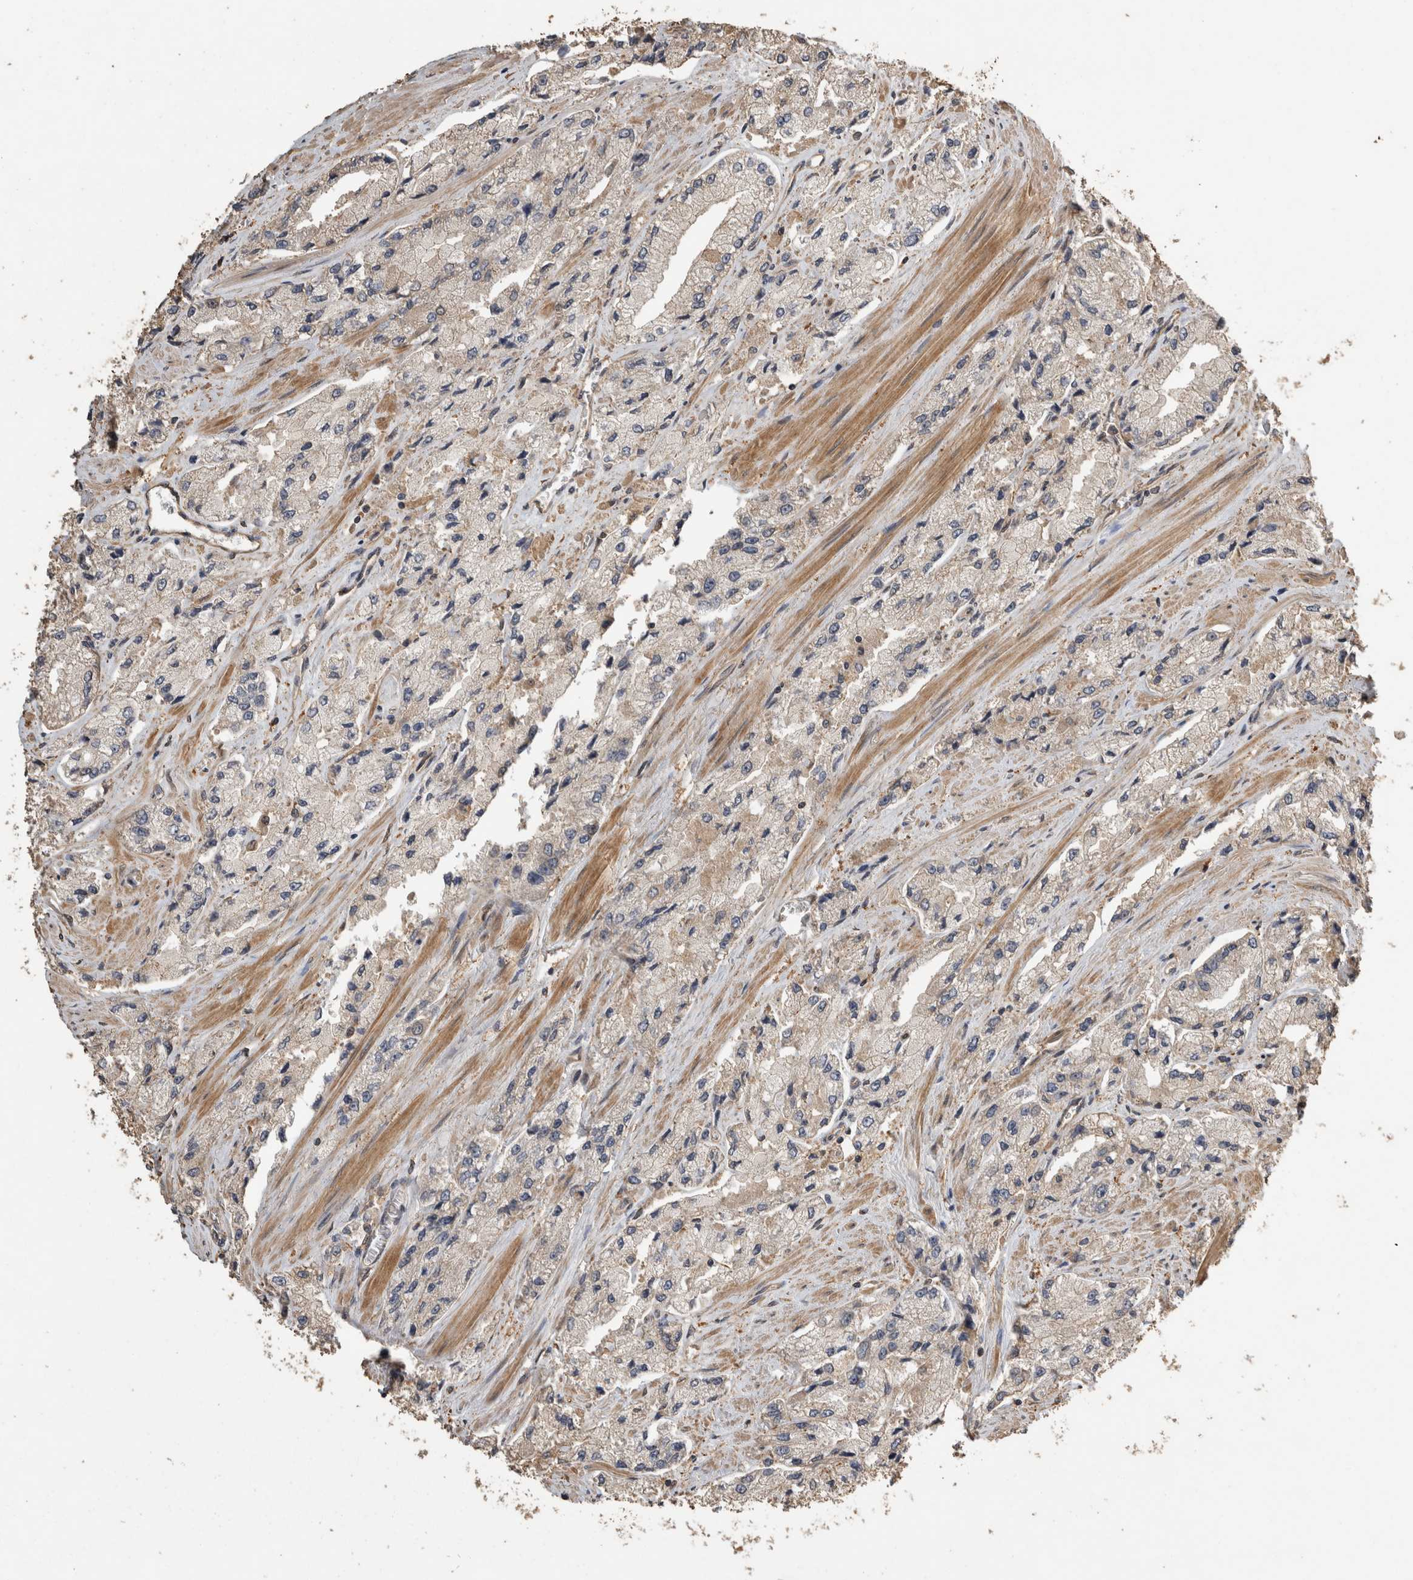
{"staining": {"intensity": "weak", "quantity": "25%-75%", "location": "cytoplasmic/membranous"}, "tissue": "prostate cancer", "cell_type": "Tumor cells", "image_type": "cancer", "snomed": [{"axis": "morphology", "description": "Adenocarcinoma, High grade"}, {"axis": "topography", "description": "Prostate"}], "caption": "This is a photomicrograph of immunohistochemistry (IHC) staining of prostate cancer, which shows weak staining in the cytoplasmic/membranous of tumor cells.", "gene": "RHPN1", "patient": {"sex": "male", "age": 58}}